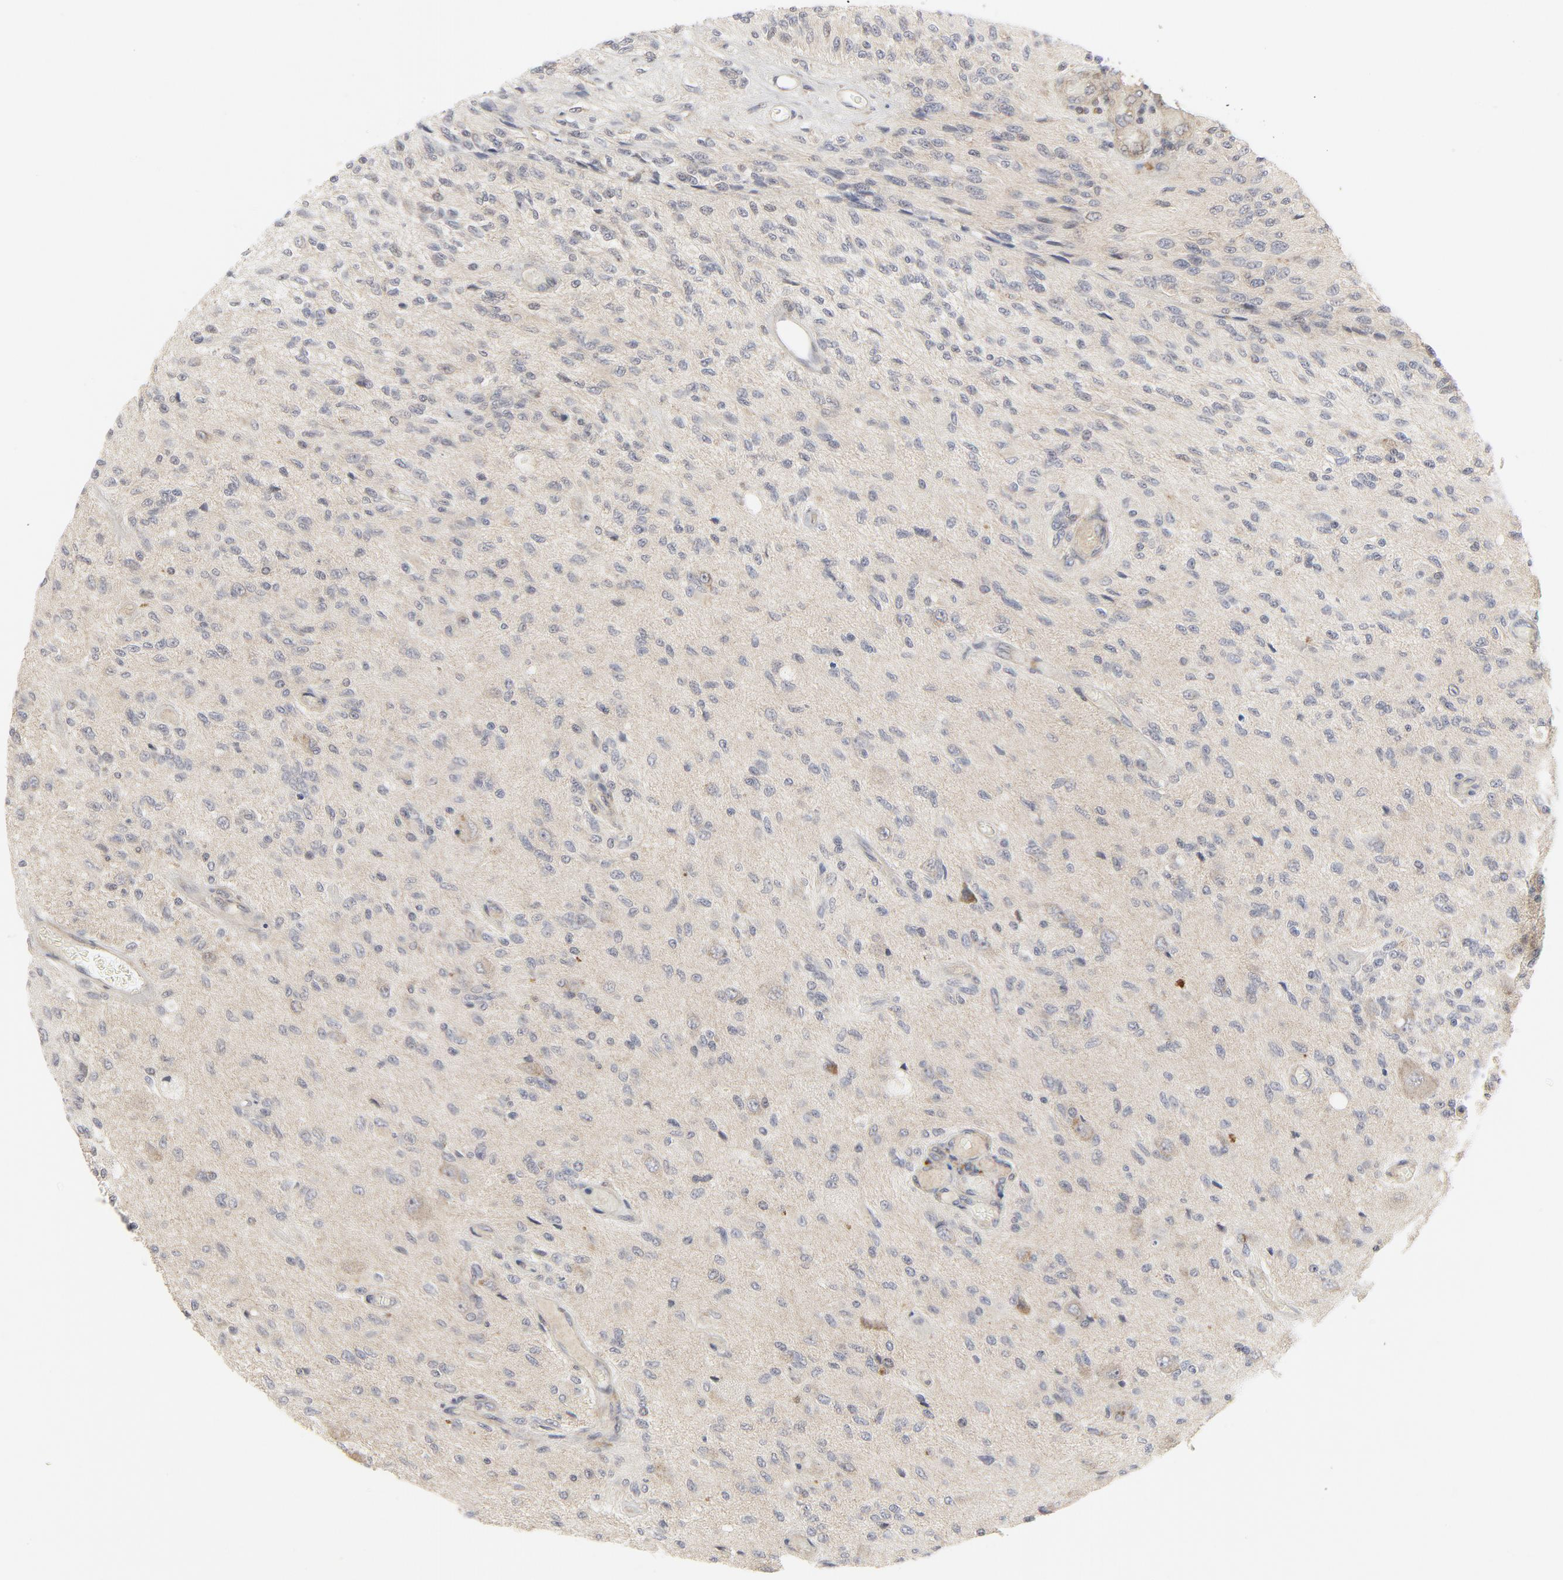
{"staining": {"intensity": "negative", "quantity": "none", "location": "none"}, "tissue": "glioma", "cell_type": "Tumor cells", "image_type": "cancer", "snomed": [{"axis": "morphology", "description": "Normal tissue, NOS"}, {"axis": "morphology", "description": "Glioma, malignant, High grade"}, {"axis": "topography", "description": "Cerebral cortex"}], "caption": "Malignant glioma (high-grade) was stained to show a protein in brown. There is no significant expression in tumor cells.", "gene": "MAP2K7", "patient": {"sex": "male", "age": 77}}